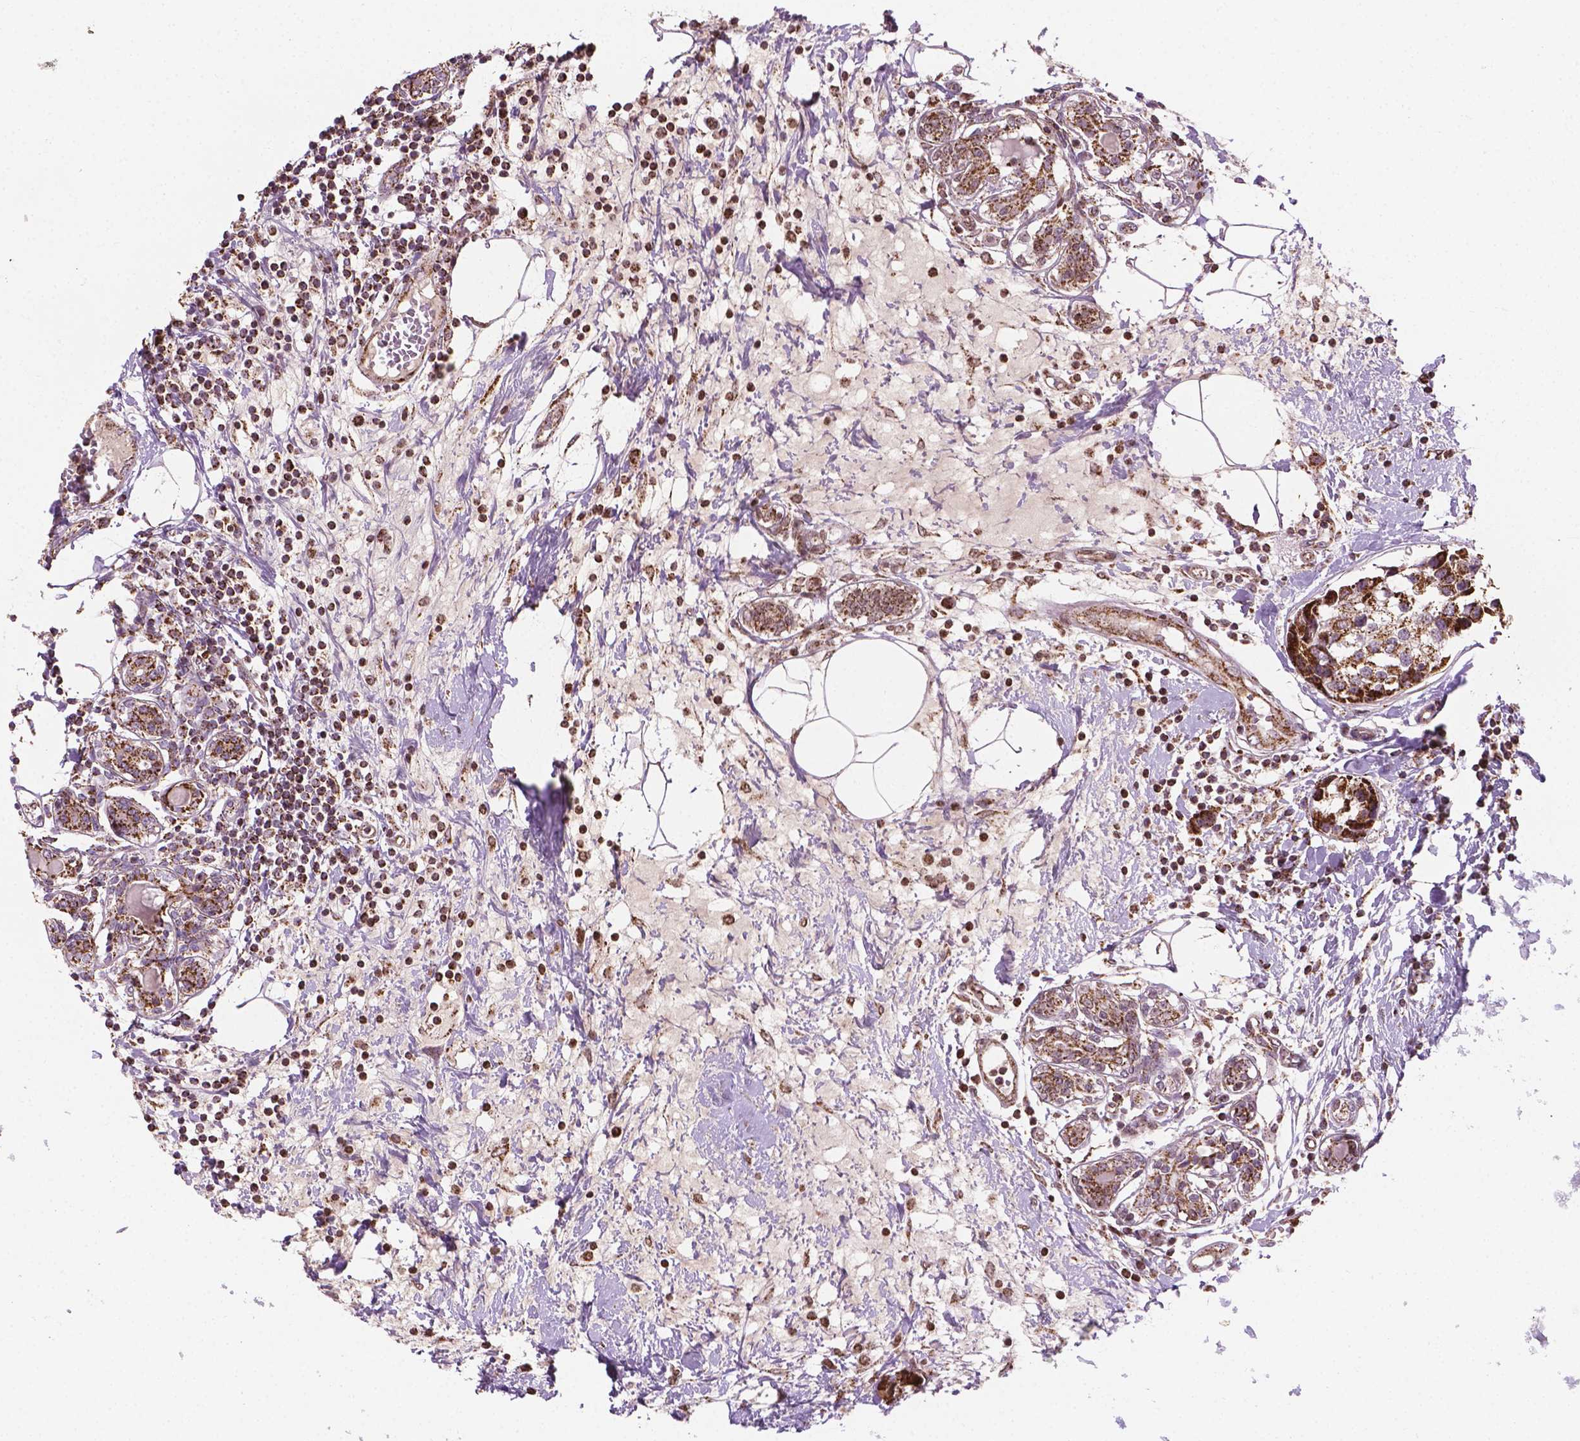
{"staining": {"intensity": "strong", "quantity": ">75%", "location": "cytoplasmic/membranous"}, "tissue": "breast cancer", "cell_type": "Tumor cells", "image_type": "cancer", "snomed": [{"axis": "morphology", "description": "Lobular carcinoma"}, {"axis": "topography", "description": "Breast"}], "caption": "Breast cancer (lobular carcinoma) was stained to show a protein in brown. There is high levels of strong cytoplasmic/membranous positivity in about >75% of tumor cells.", "gene": "PIBF1", "patient": {"sex": "female", "age": 59}}